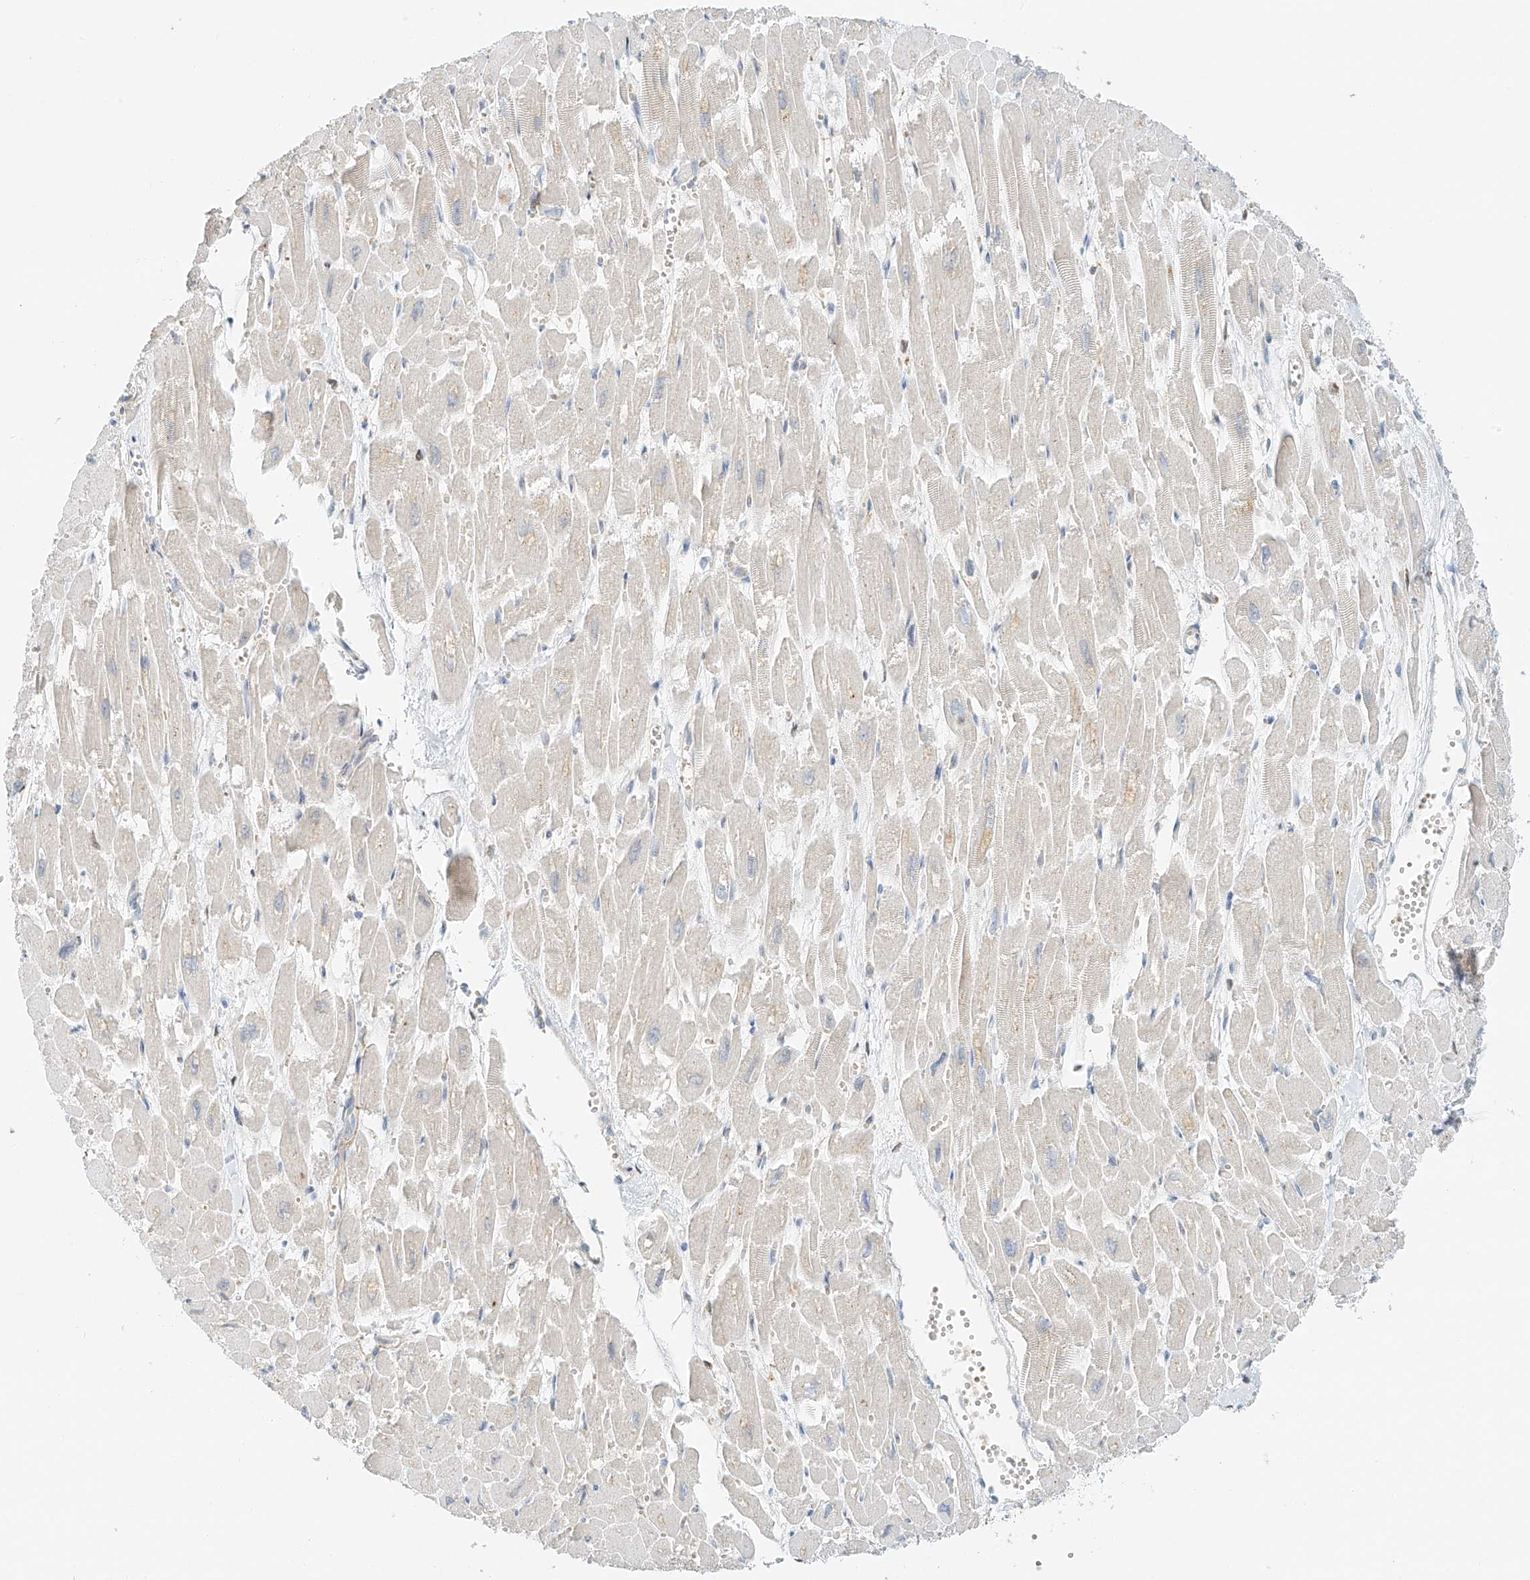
{"staining": {"intensity": "strong", "quantity": "25%-75%", "location": "nuclear"}, "tissue": "heart muscle", "cell_type": "Cardiomyocytes", "image_type": "normal", "snomed": [{"axis": "morphology", "description": "Normal tissue, NOS"}, {"axis": "topography", "description": "Heart"}], "caption": "Heart muscle stained for a protein displays strong nuclear positivity in cardiomyocytes. (DAB = brown stain, brightfield microscopy at high magnification).", "gene": "ZNF514", "patient": {"sex": "male", "age": 54}}